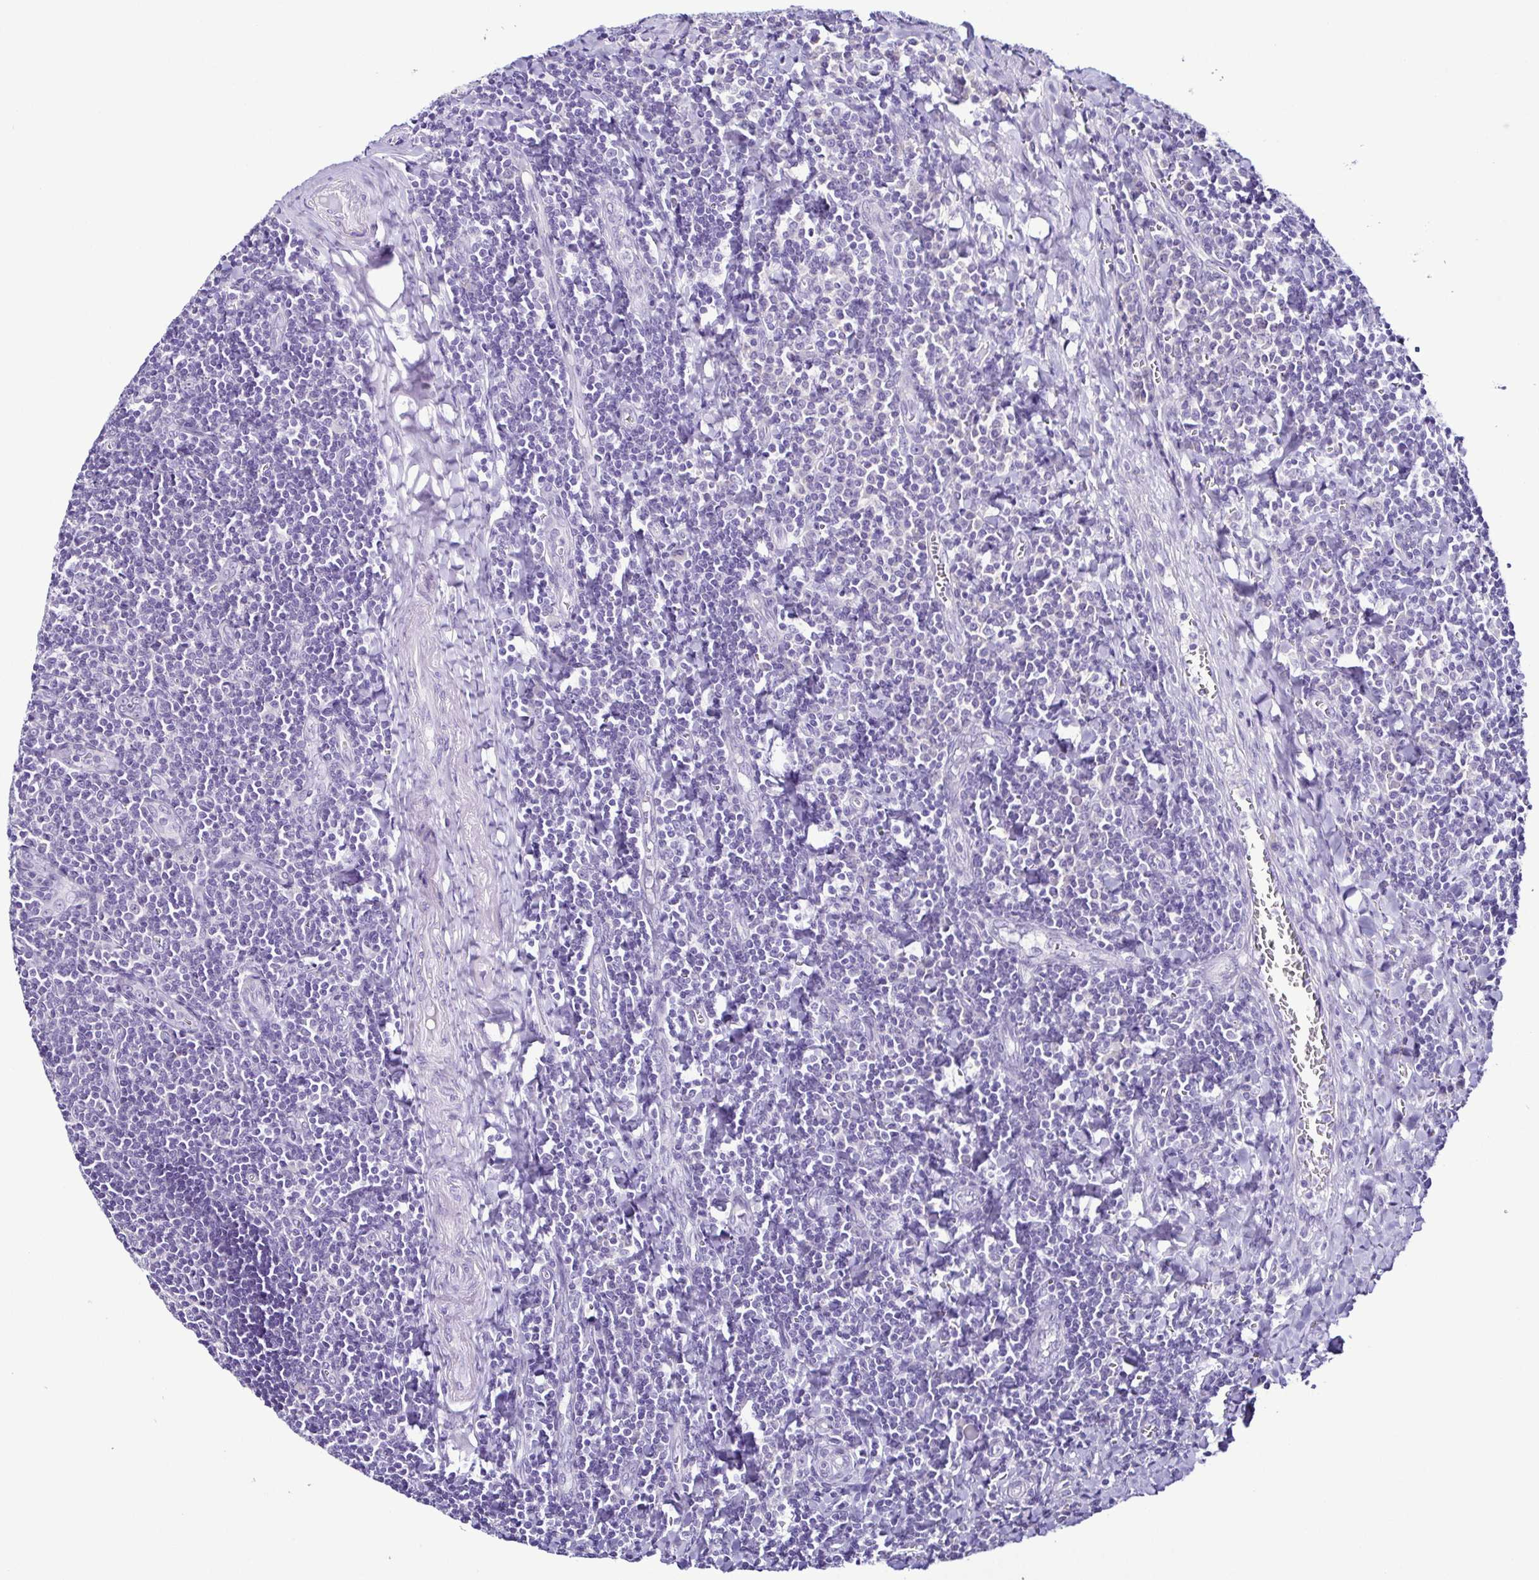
{"staining": {"intensity": "negative", "quantity": "none", "location": "none"}, "tissue": "tonsil", "cell_type": "Germinal center cells", "image_type": "normal", "snomed": [{"axis": "morphology", "description": "Normal tissue, NOS"}, {"axis": "morphology", "description": "Inflammation, NOS"}, {"axis": "topography", "description": "Tonsil"}], "caption": "Immunohistochemistry image of normal tonsil: human tonsil stained with DAB shows no significant protein expression in germinal center cells. Nuclei are stained in blue.", "gene": "SRL", "patient": {"sex": "female", "age": 31}}